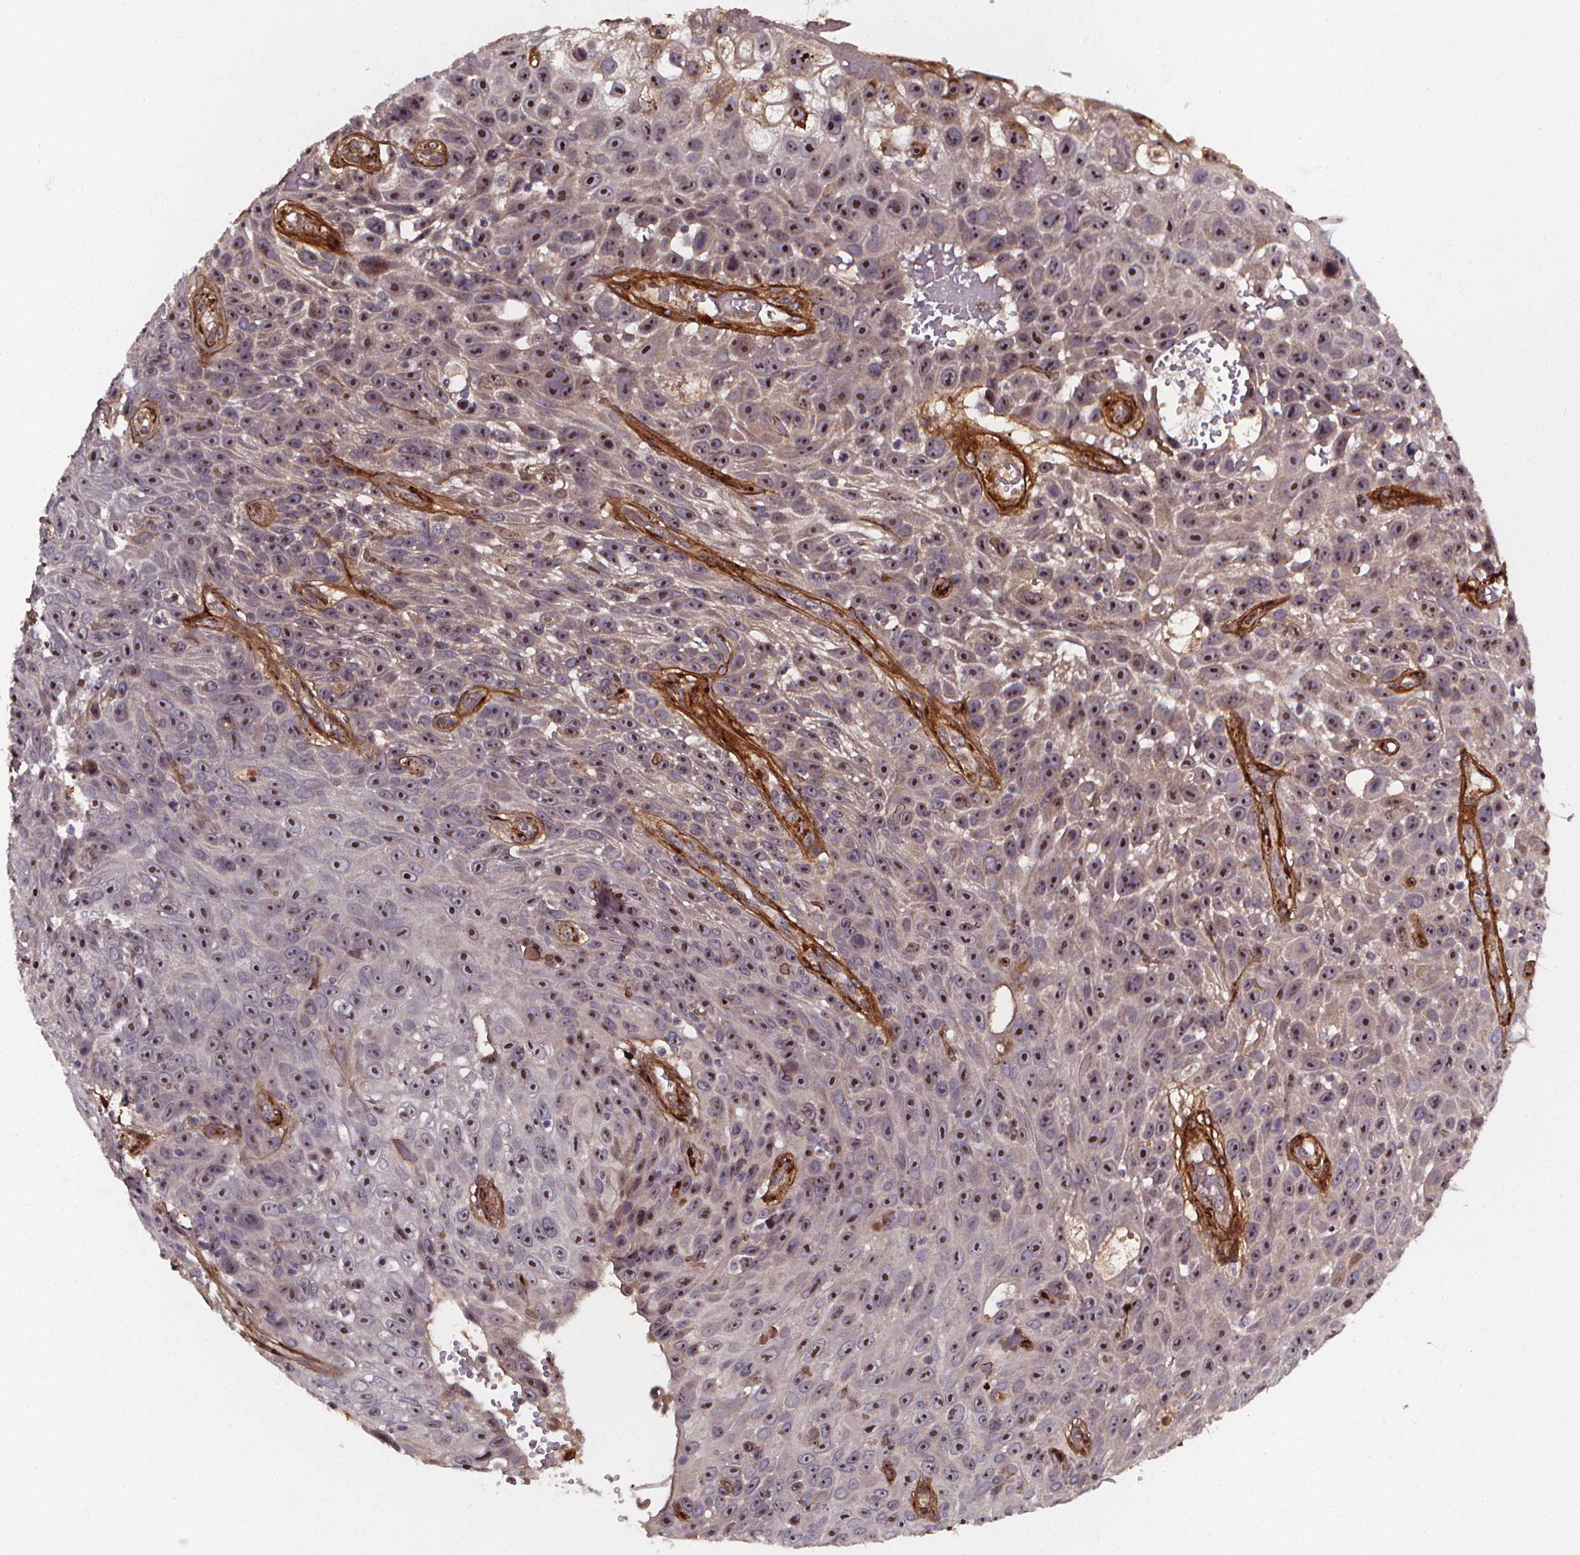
{"staining": {"intensity": "moderate", "quantity": "25%-75%", "location": "nuclear"}, "tissue": "skin cancer", "cell_type": "Tumor cells", "image_type": "cancer", "snomed": [{"axis": "morphology", "description": "Squamous cell carcinoma, NOS"}, {"axis": "topography", "description": "Skin"}], "caption": "Tumor cells reveal medium levels of moderate nuclear positivity in approximately 25%-75% of cells in squamous cell carcinoma (skin). Nuclei are stained in blue.", "gene": "AEBP1", "patient": {"sex": "male", "age": 82}}